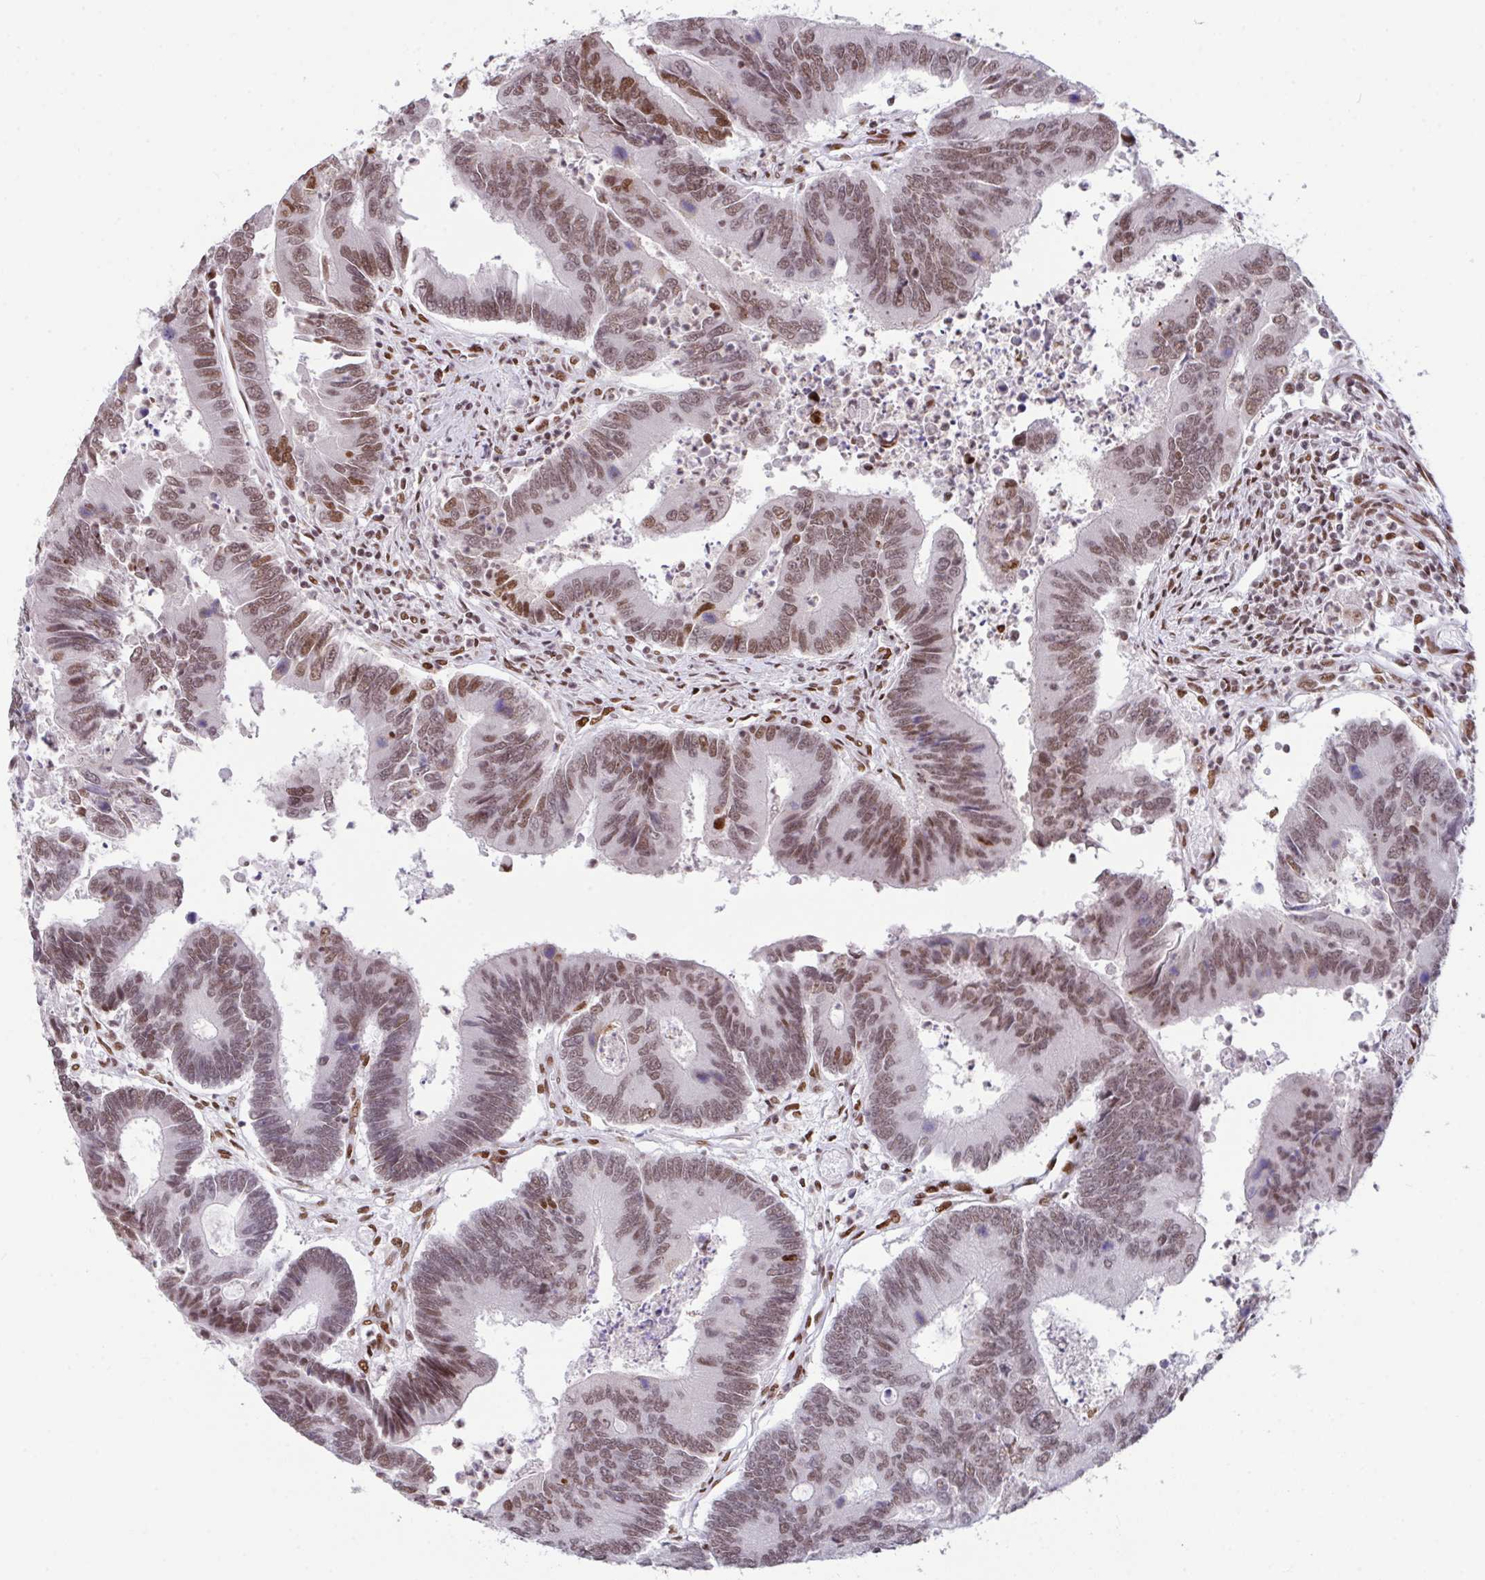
{"staining": {"intensity": "moderate", "quantity": ">75%", "location": "nuclear"}, "tissue": "colorectal cancer", "cell_type": "Tumor cells", "image_type": "cancer", "snomed": [{"axis": "morphology", "description": "Adenocarcinoma, NOS"}, {"axis": "topography", "description": "Colon"}], "caption": "Tumor cells demonstrate moderate nuclear expression in about >75% of cells in colorectal adenocarcinoma. (brown staining indicates protein expression, while blue staining denotes nuclei).", "gene": "CLP1", "patient": {"sex": "female", "age": 67}}